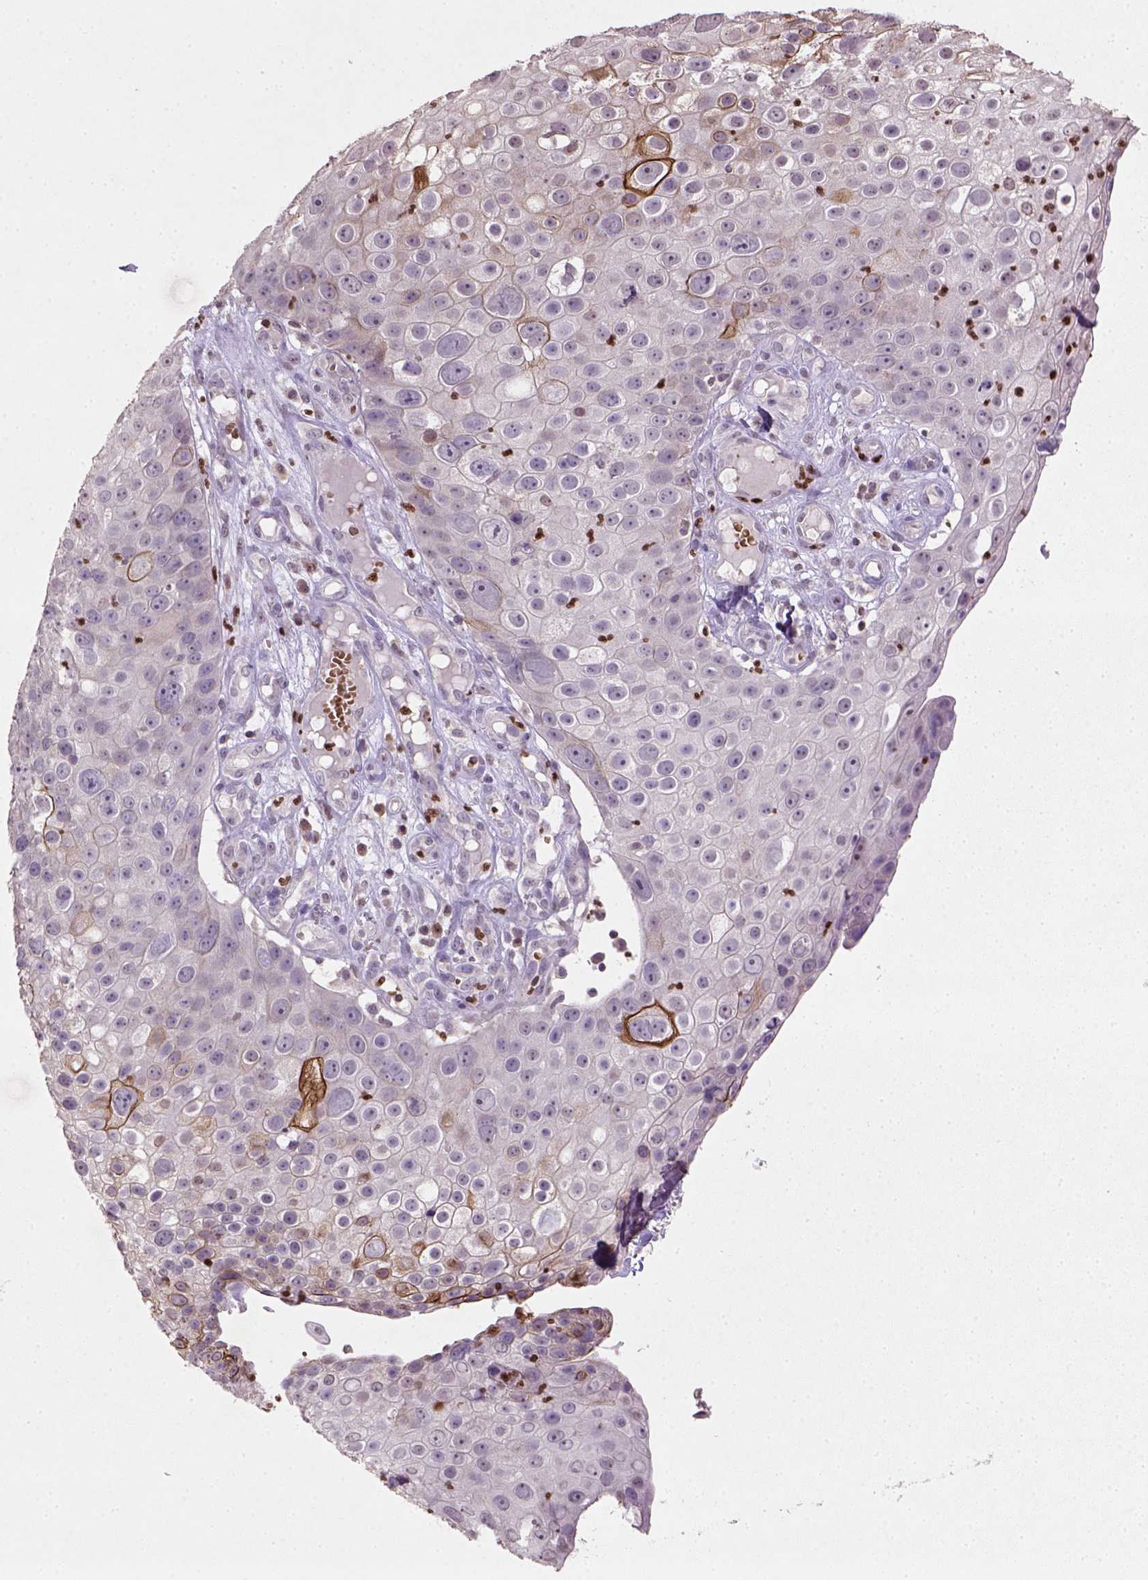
{"staining": {"intensity": "strong", "quantity": "<25%", "location": "cytoplasmic/membranous"}, "tissue": "skin cancer", "cell_type": "Tumor cells", "image_type": "cancer", "snomed": [{"axis": "morphology", "description": "Squamous cell carcinoma, NOS"}, {"axis": "topography", "description": "Skin"}], "caption": "This image demonstrates skin cancer (squamous cell carcinoma) stained with IHC to label a protein in brown. The cytoplasmic/membranous of tumor cells show strong positivity for the protein. Nuclei are counter-stained blue.", "gene": "NUDT3", "patient": {"sex": "male", "age": 71}}